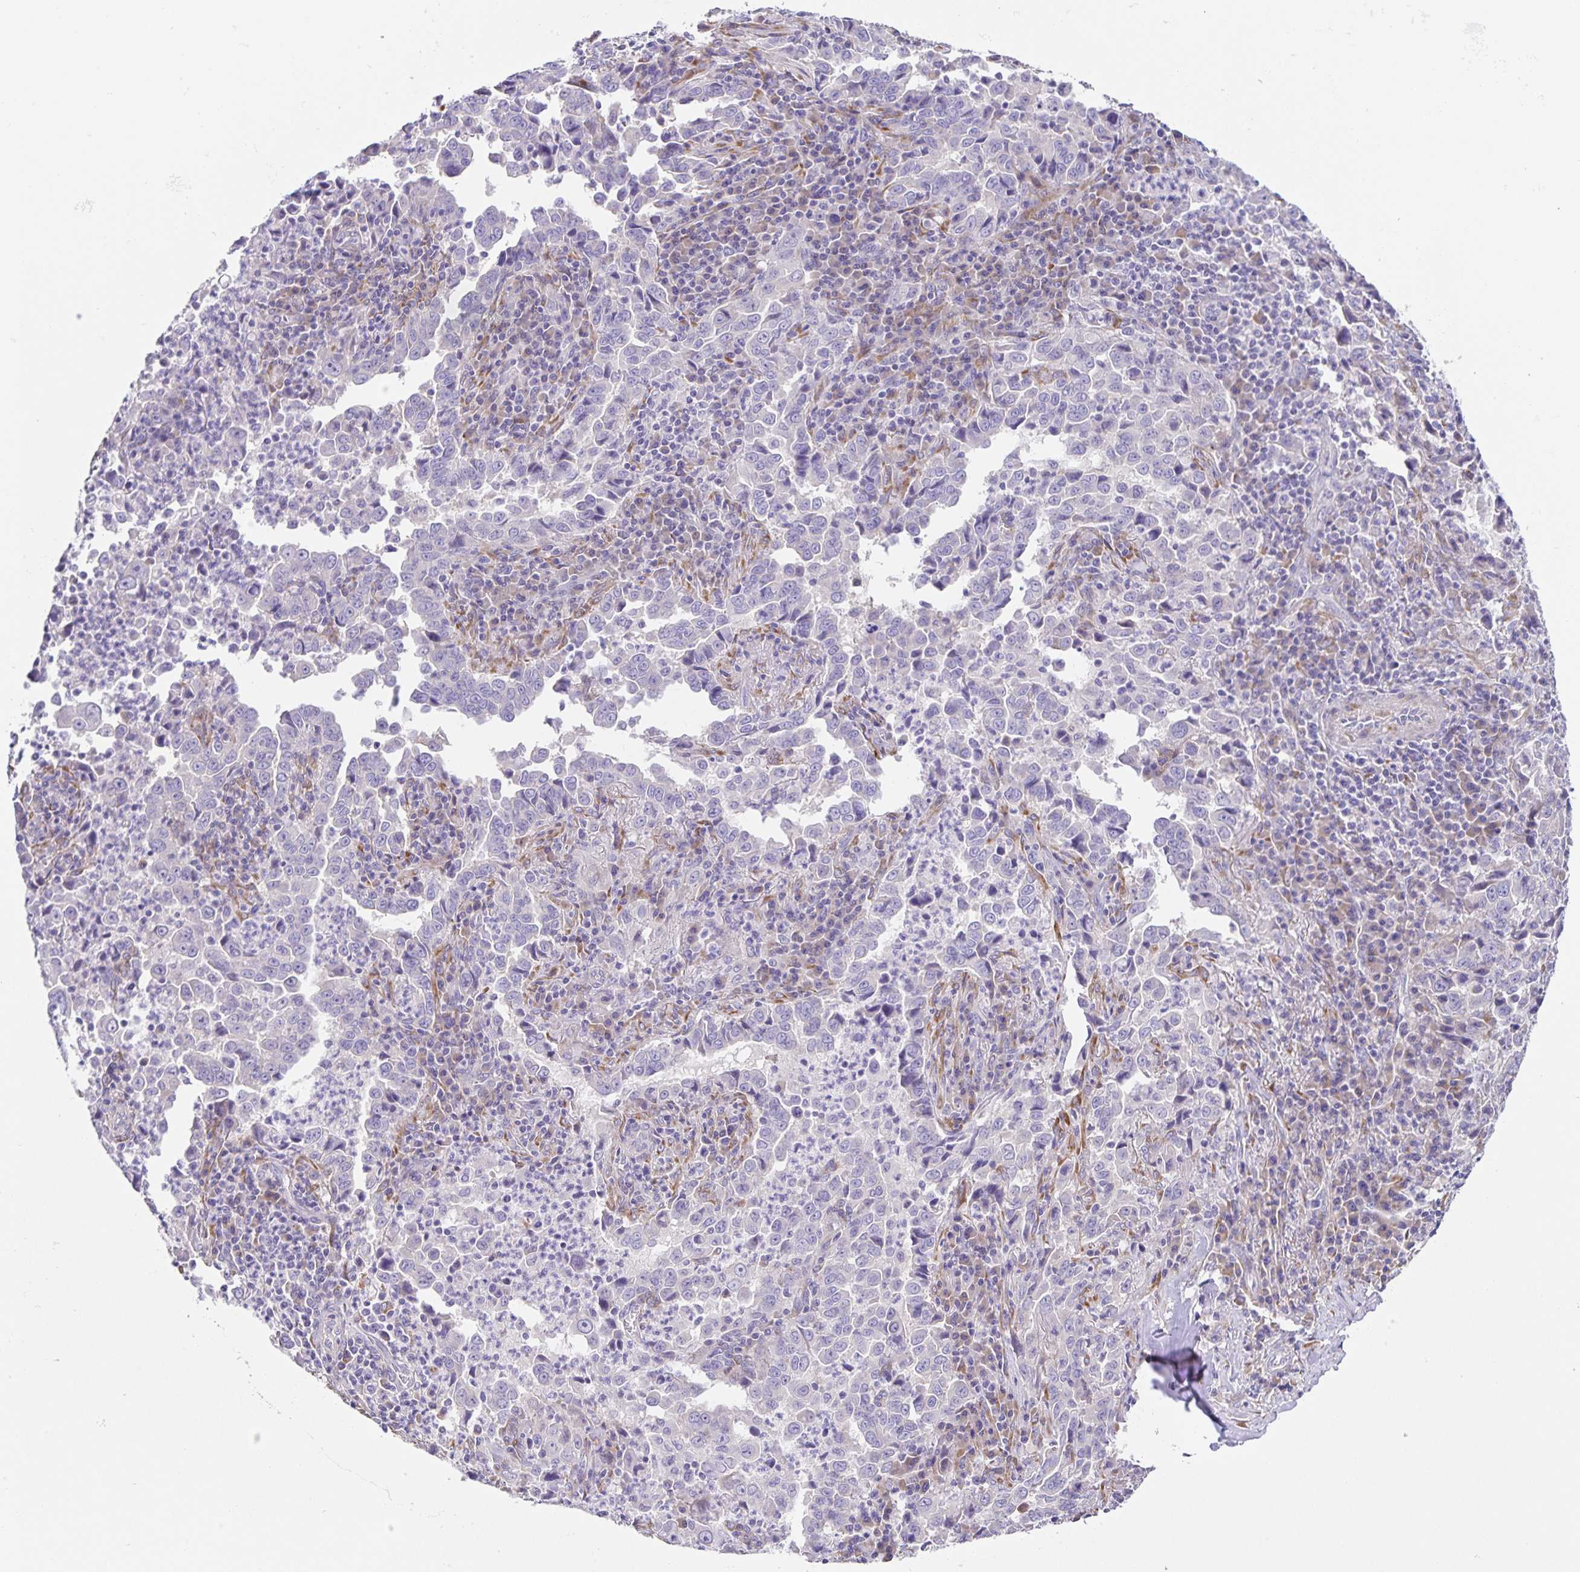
{"staining": {"intensity": "negative", "quantity": "none", "location": "none"}, "tissue": "lung cancer", "cell_type": "Tumor cells", "image_type": "cancer", "snomed": [{"axis": "morphology", "description": "Adenocarcinoma, NOS"}, {"axis": "topography", "description": "Lung"}], "caption": "This is an IHC histopathology image of human lung cancer (adenocarcinoma). There is no positivity in tumor cells.", "gene": "PRR36", "patient": {"sex": "male", "age": 67}}